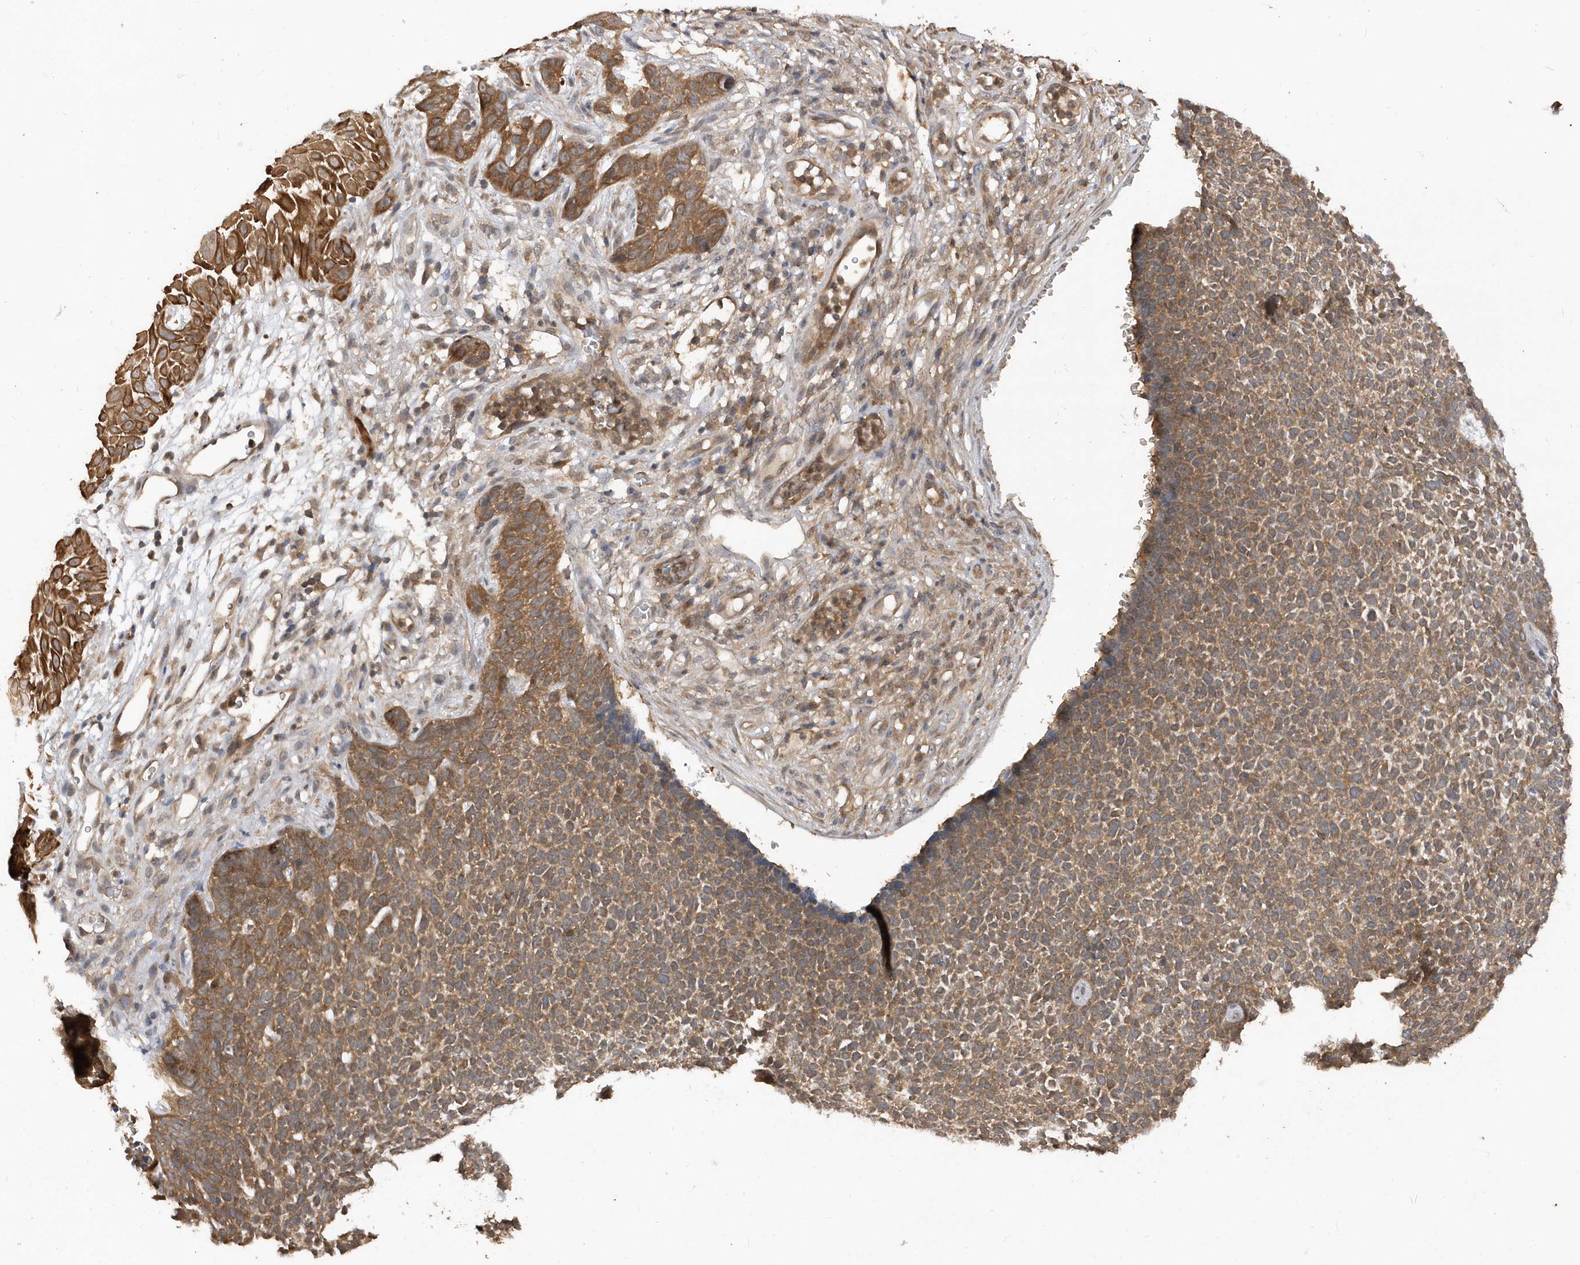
{"staining": {"intensity": "moderate", "quantity": ">75%", "location": "cytoplasmic/membranous"}, "tissue": "skin cancer", "cell_type": "Tumor cells", "image_type": "cancer", "snomed": [{"axis": "morphology", "description": "Basal cell carcinoma"}, {"axis": "topography", "description": "Skin"}], "caption": "Moderate cytoplasmic/membranous protein positivity is seen in approximately >75% of tumor cells in skin cancer. (IHC, brightfield microscopy, high magnification).", "gene": "RPE", "patient": {"sex": "female", "age": 84}}